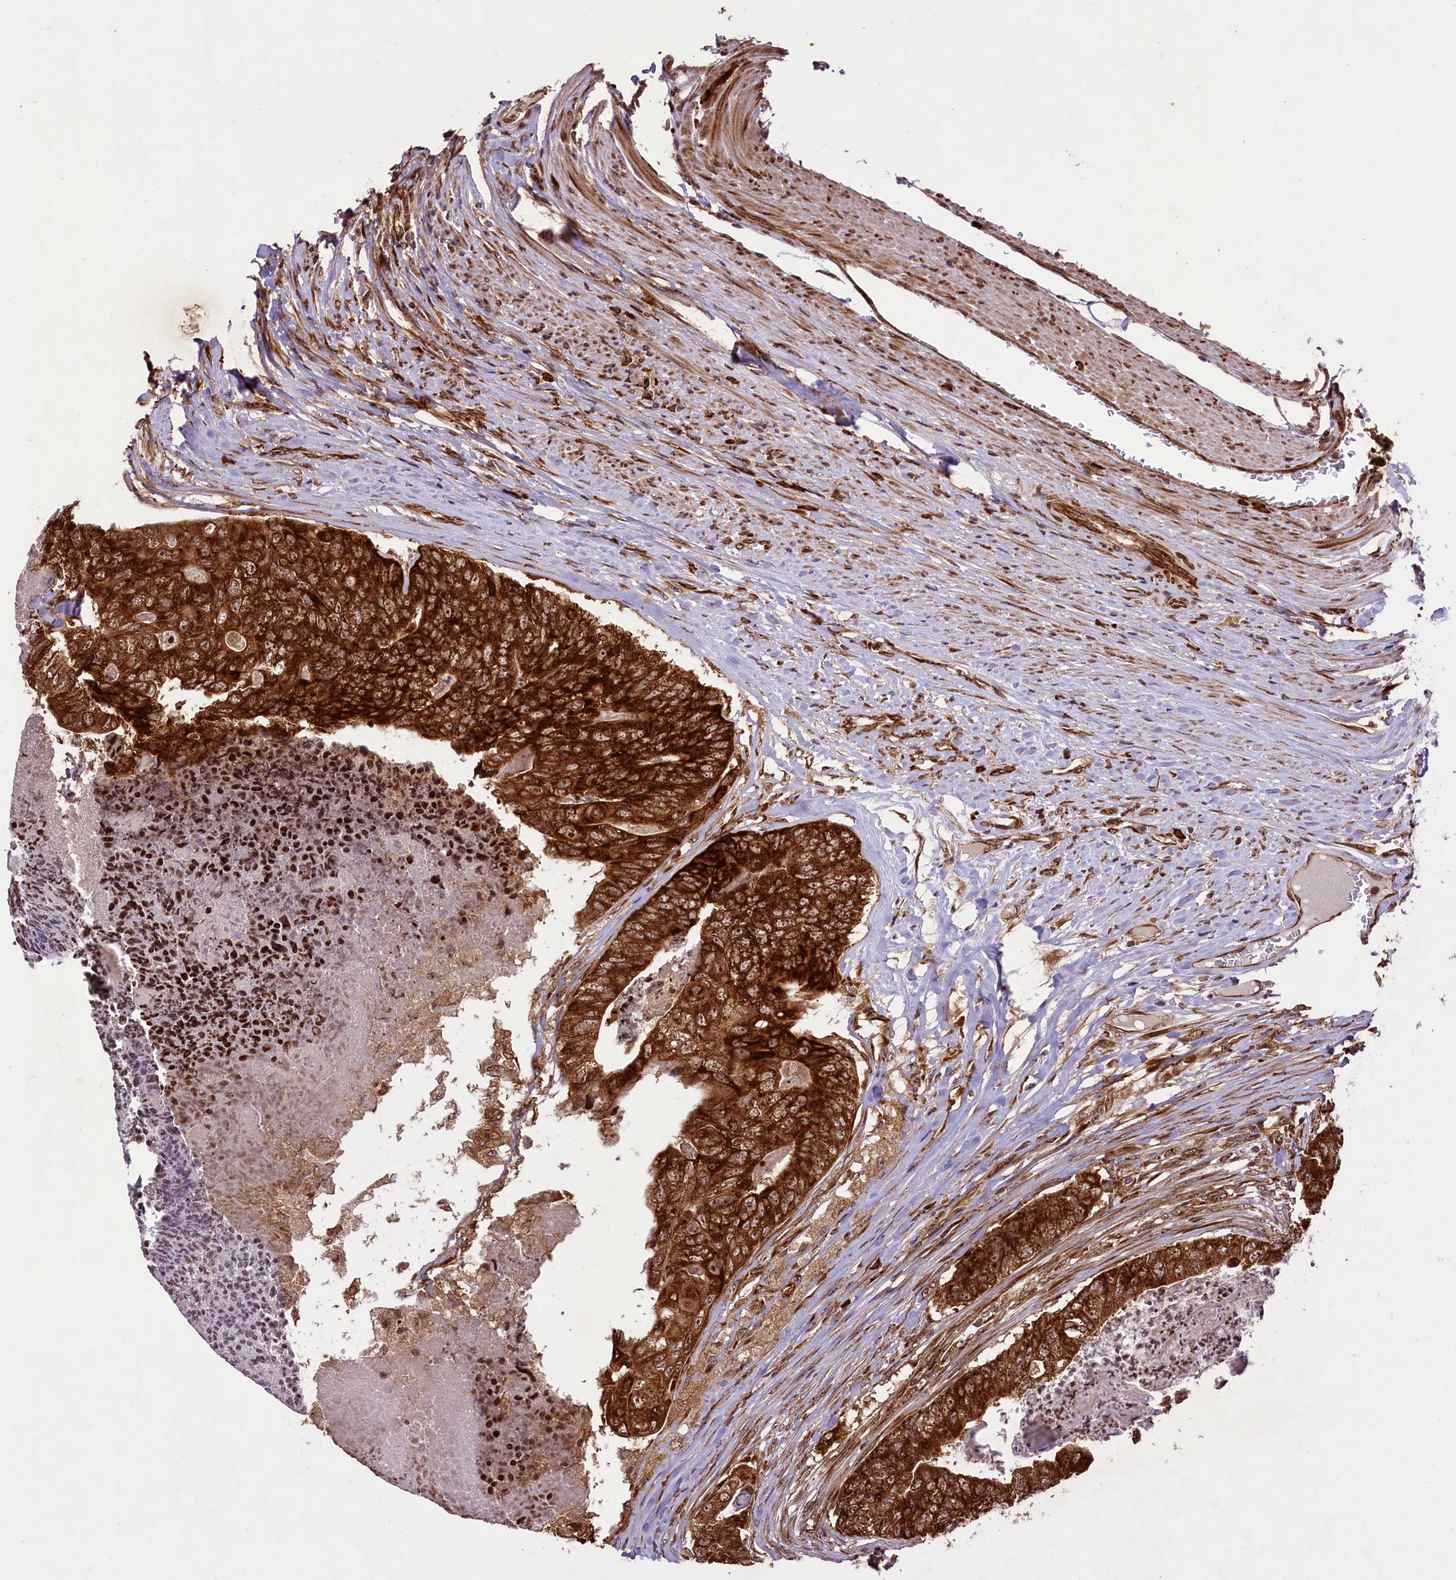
{"staining": {"intensity": "strong", "quantity": ">75%", "location": "cytoplasmic/membranous"}, "tissue": "colorectal cancer", "cell_type": "Tumor cells", "image_type": "cancer", "snomed": [{"axis": "morphology", "description": "Adenocarcinoma, NOS"}, {"axis": "topography", "description": "Colon"}], "caption": "Protein analysis of adenocarcinoma (colorectal) tissue displays strong cytoplasmic/membranous positivity in approximately >75% of tumor cells. Immunohistochemistry stains the protein in brown and the nuclei are stained blue.", "gene": "LARP4", "patient": {"sex": "female", "age": 67}}